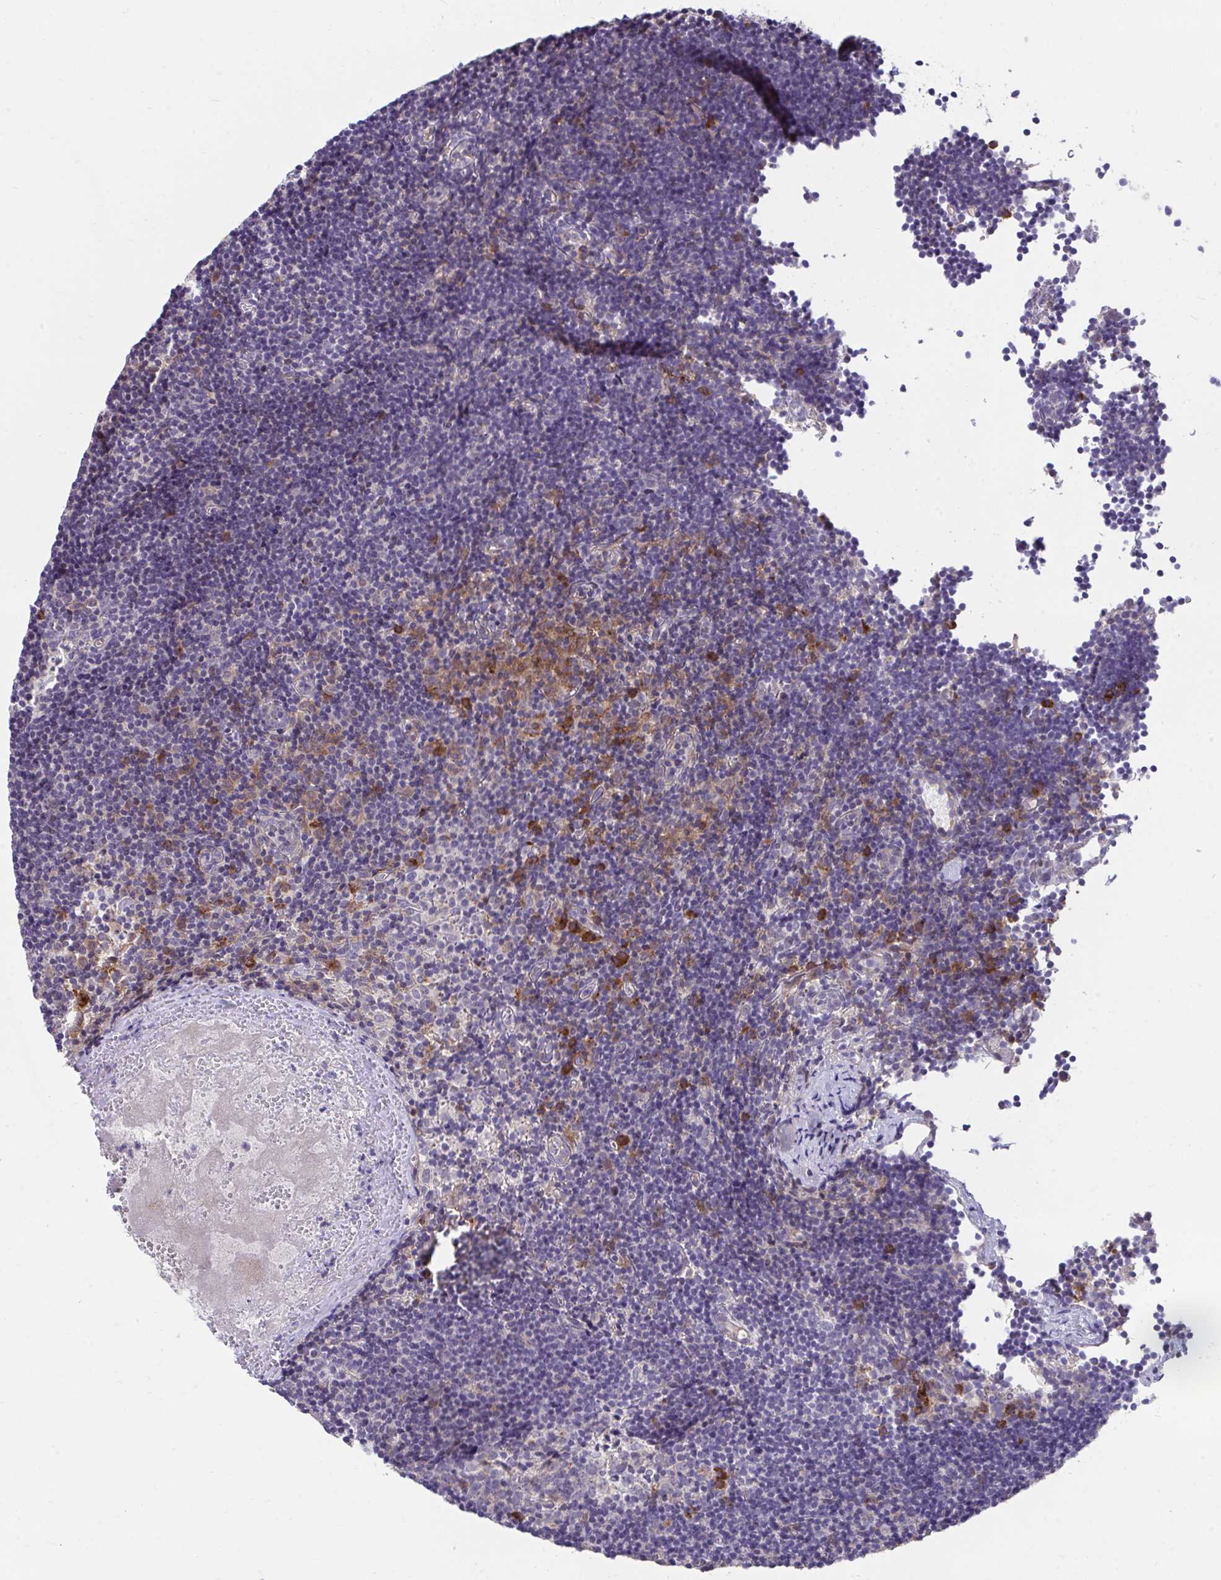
{"staining": {"intensity": "strong", "quantity": "<25%", "location": "cytoplasmic/membranous"}, "tissue": "lymph node", "cell_type": "Germinal center cells", "image_type": "normal", "snomed": [{"axis": "morphology", "description": "Normal tissue, NOS"}, {"axis": "topography", "description": "Lymph node"}], "caption": "The micrograph displays immunohistochemical staining of unremarkable lymph node. There is strong cytoplasmic/membranous expression is present in approximately <25% of germinal center cells.", "gene": "SLAMF7", "patient": {"sex": "female", "age": 45}}